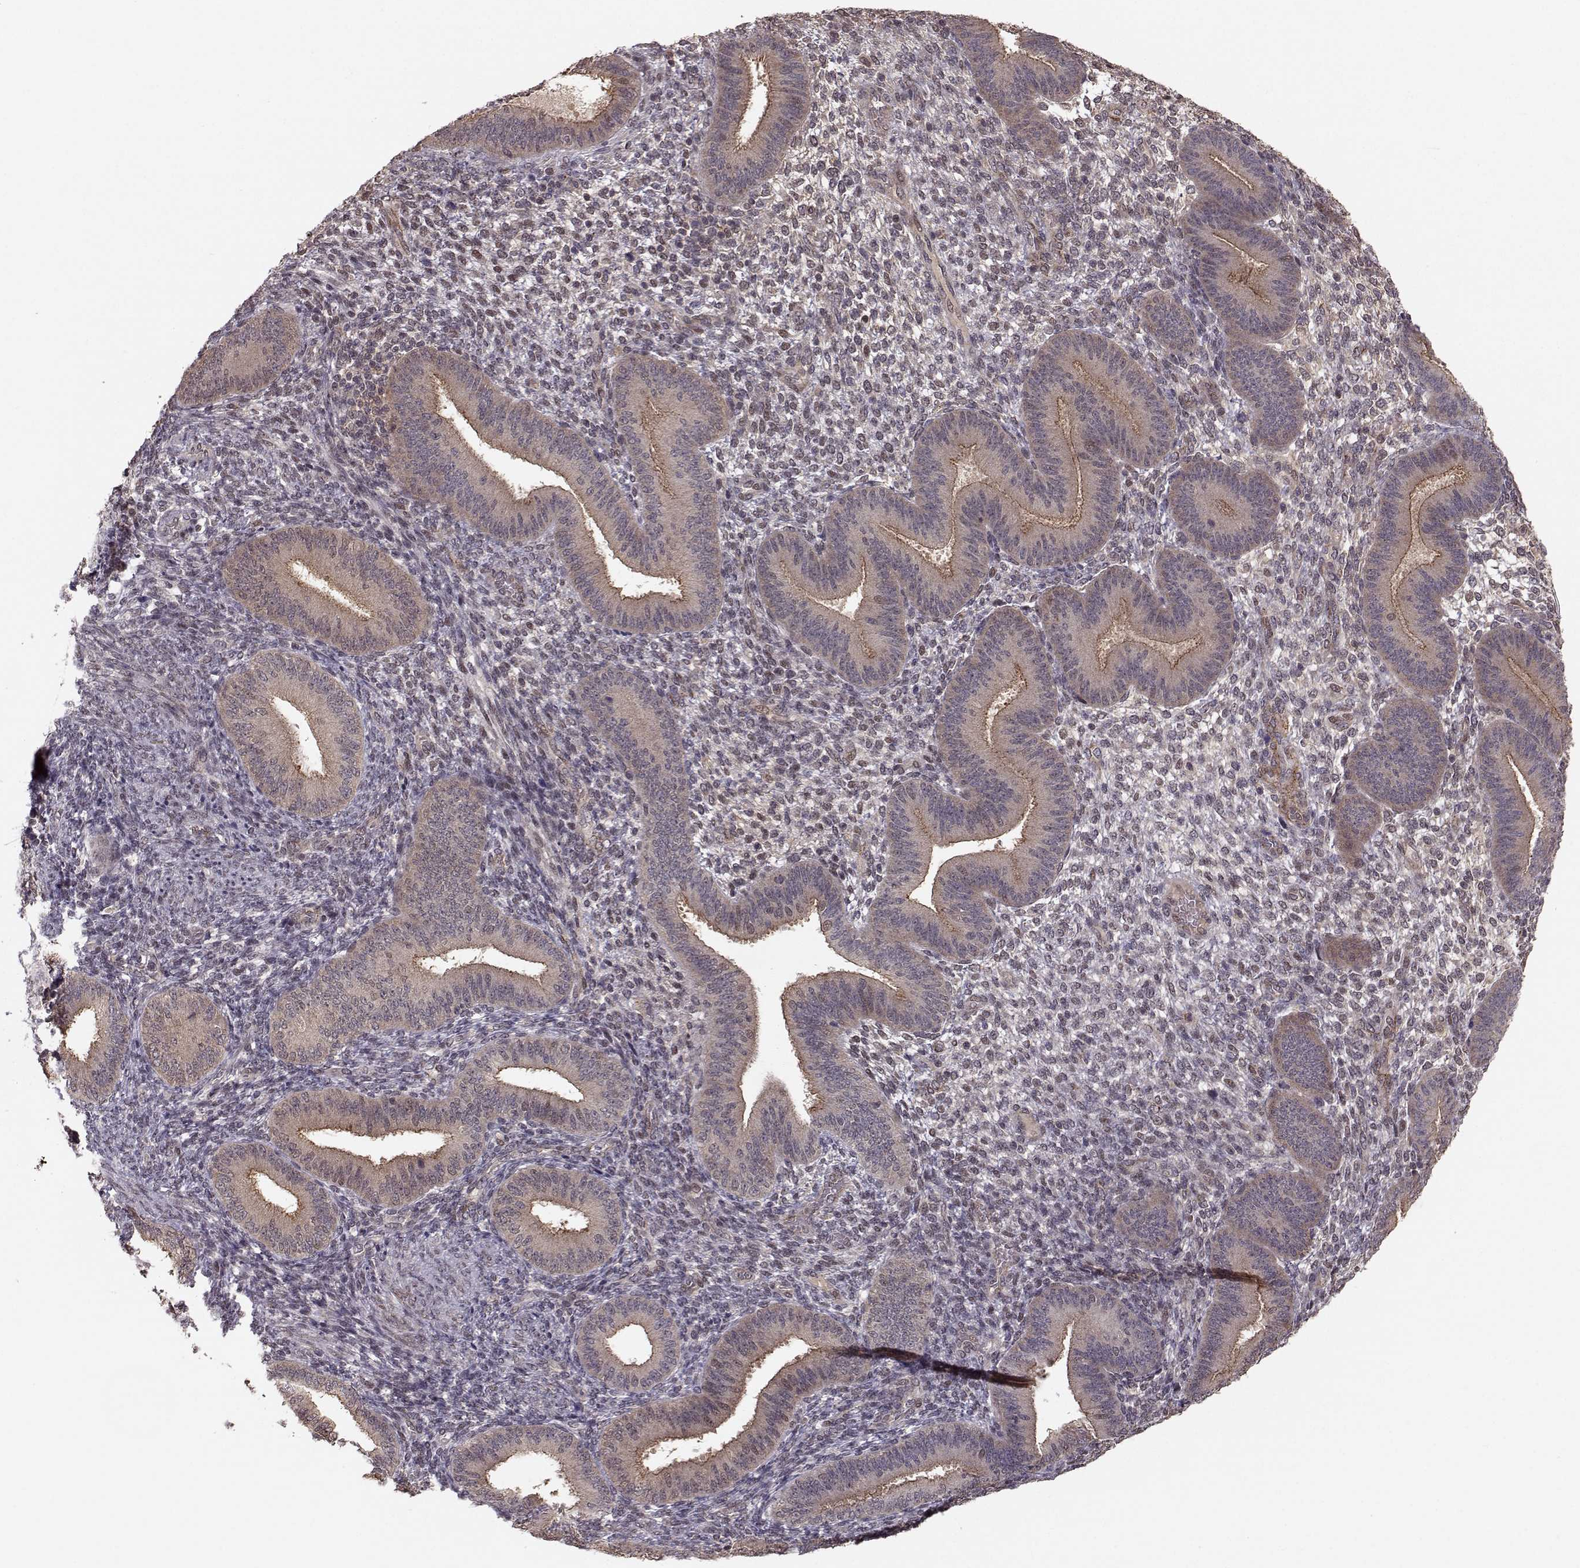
{"staining": {"intensity": "negative", "quantity": "none", "location": "none"}, "tissue": "endometrium", "cell_type": "Cells in endometrial stroma", "image_type": "normal", "snomed": [{"axis": "morphology", "description": "Normal tissue, NOS"}, {"axis": "topography", "description": "Endometrium"}], "caption": "Immunohistochemistry (IHC) photomicrograph of benign endometrium: endometrium stained with DAB (3,3'-diaminobenzidine) displays no significant protein positivity in cells in endometrial stroma.", "gene": "PLEKHG3", "patient": {"sex": "female", "age": 39}}